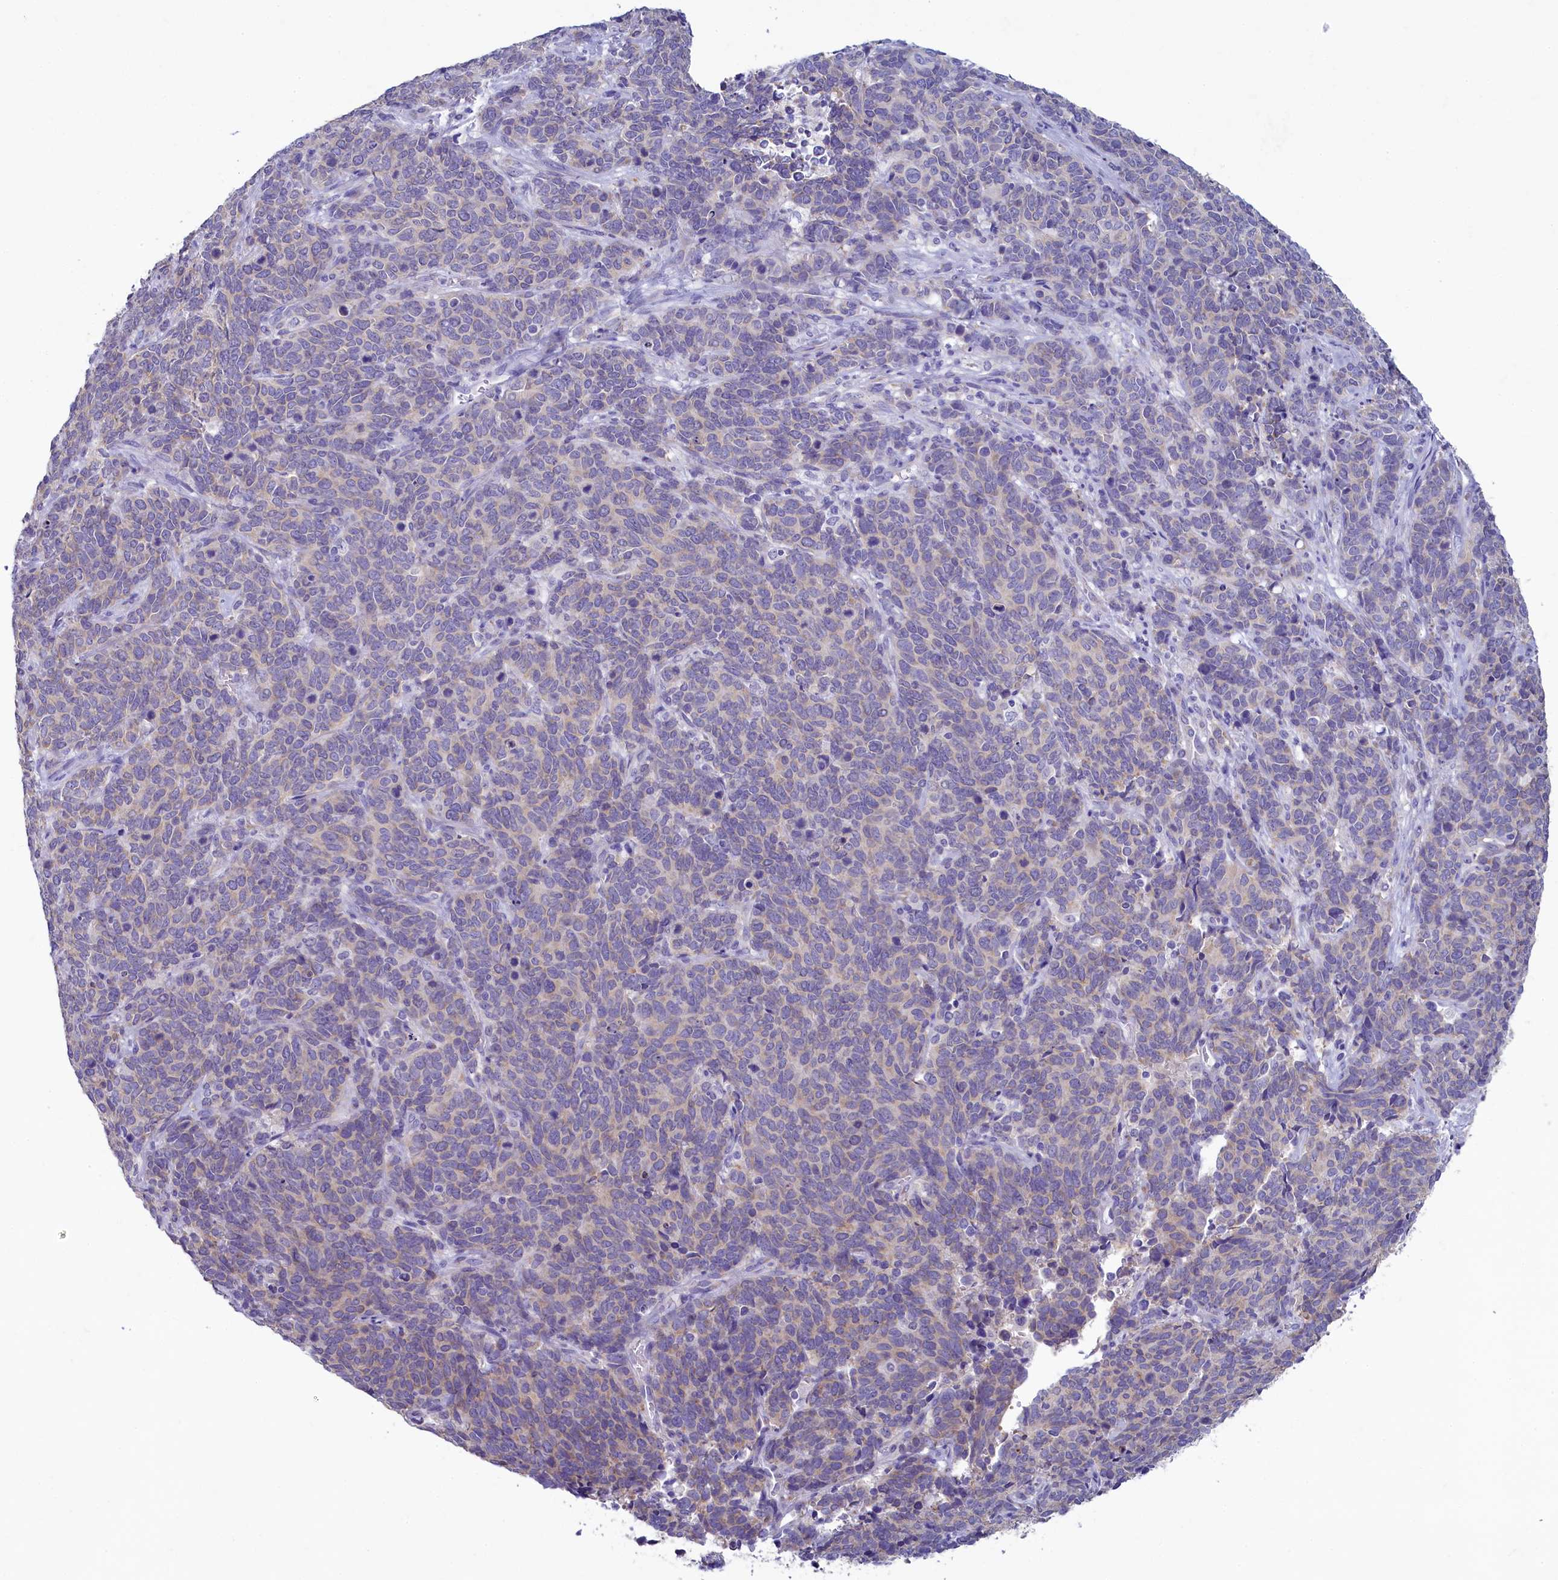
{"staining": {"intensity": "negative", "quantity": "none", "location": "none"}, "tissue": "cervical cancer", "cell_type": "Tumor cells", "image_type": "cancer", "snomed": [{"axis": "morphology", "description": "Squamous cell carcinoma, NOS"}, {"axis": "topography", "description": "Cervix"}], "caption": "Immunohistochemical staining of human cervical cancer (squamous cell carcinoma) shows no significant staining in tumor cells.", "gene": "SKA3", "patient": {"sex": "female", "age": 60}}